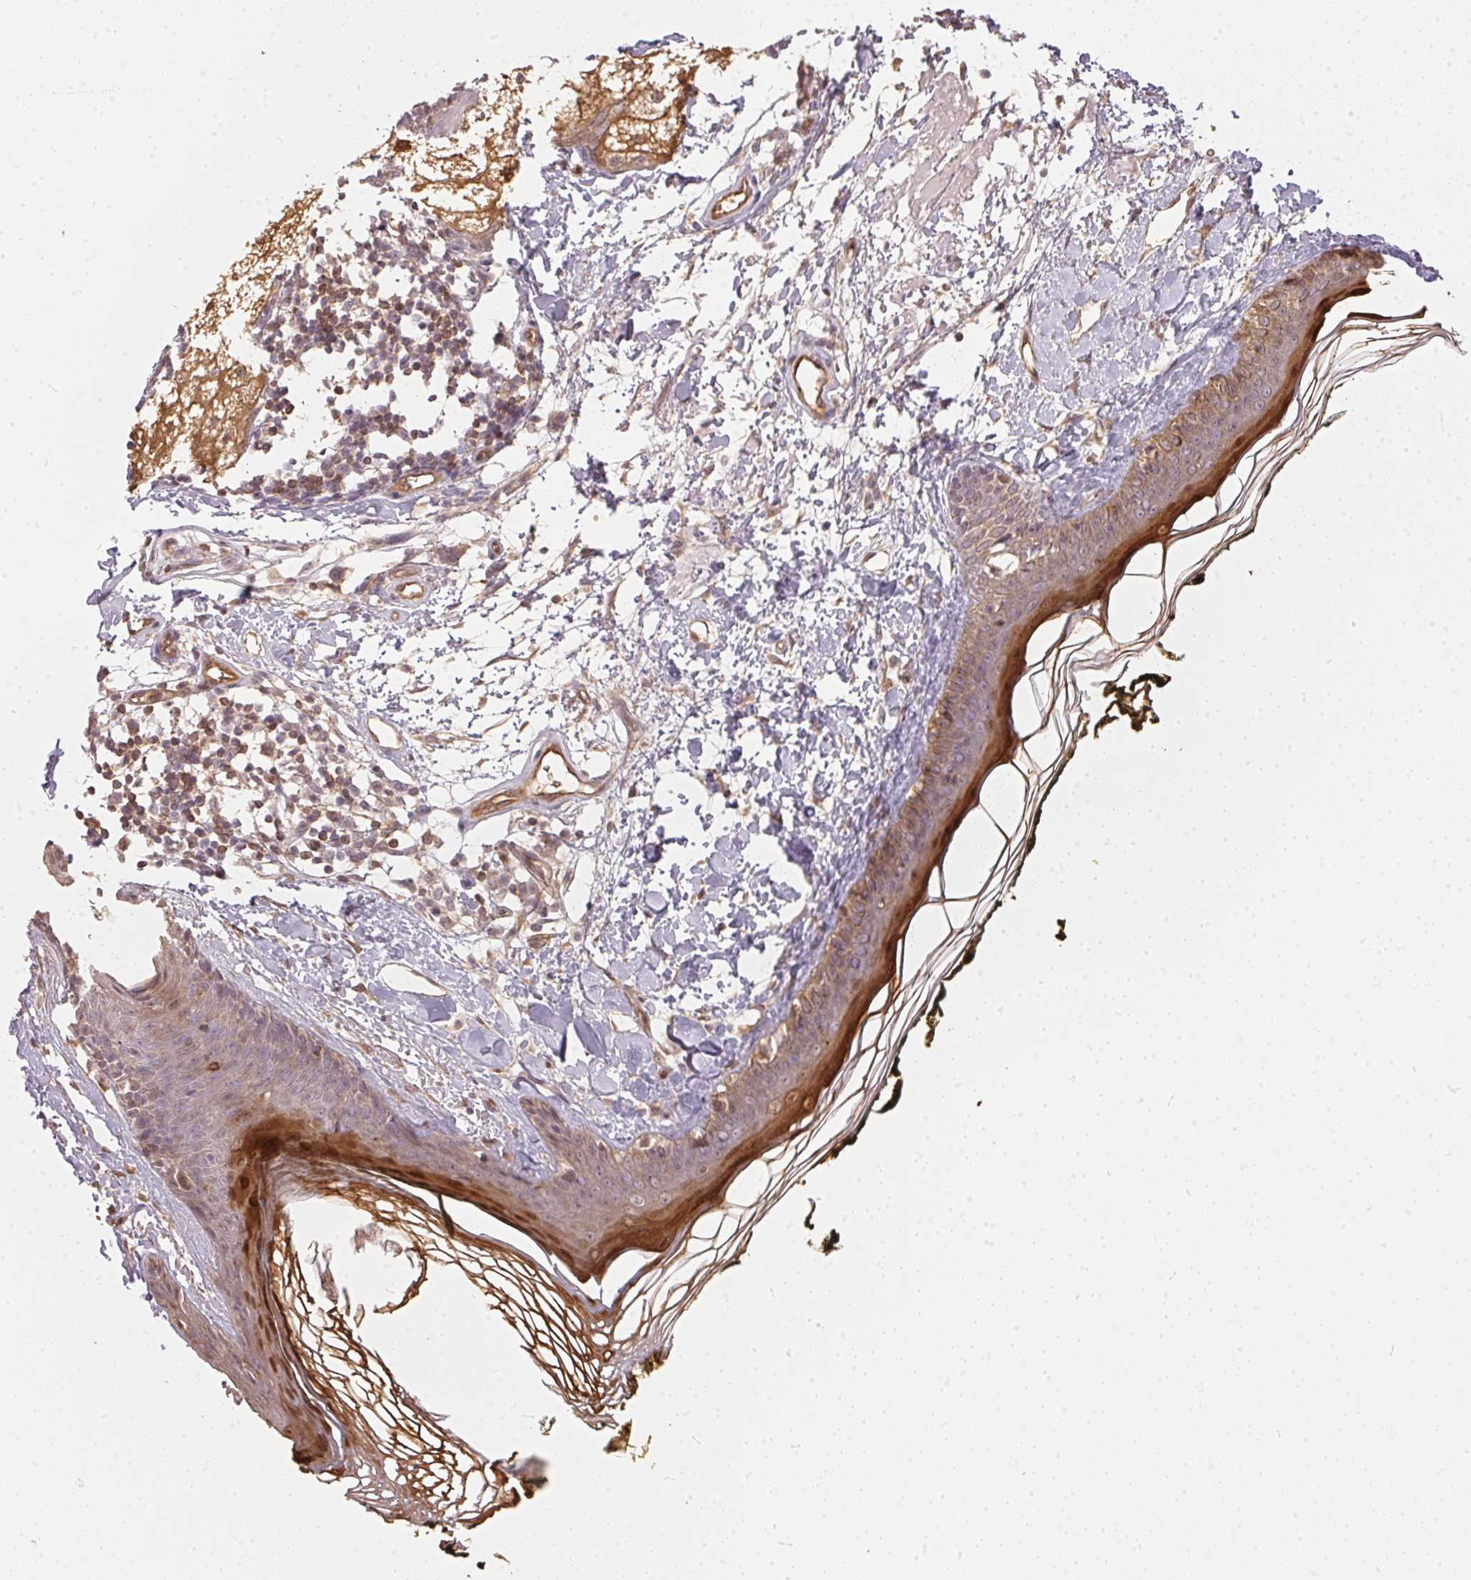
{"staining": {"intensity": "negative", "quantity": "none", "location": "none"}, "tissue": "skin", "cell_type": "Fibroblasts", "image_type": "normal", "snomed": [{"axis": "morphology", "description": "Normal tissue, NOS"}, {"axis": "topography", "description": "Skin"}], "caption": "IHC histopathology image of unremarkable skin: skin stained with DAB (3,3'-diaminobenzidine) shows no significant protein expression in fibroblasts.", "gene": "BLMH", "patient": {"sex": "male", "age": 76}}